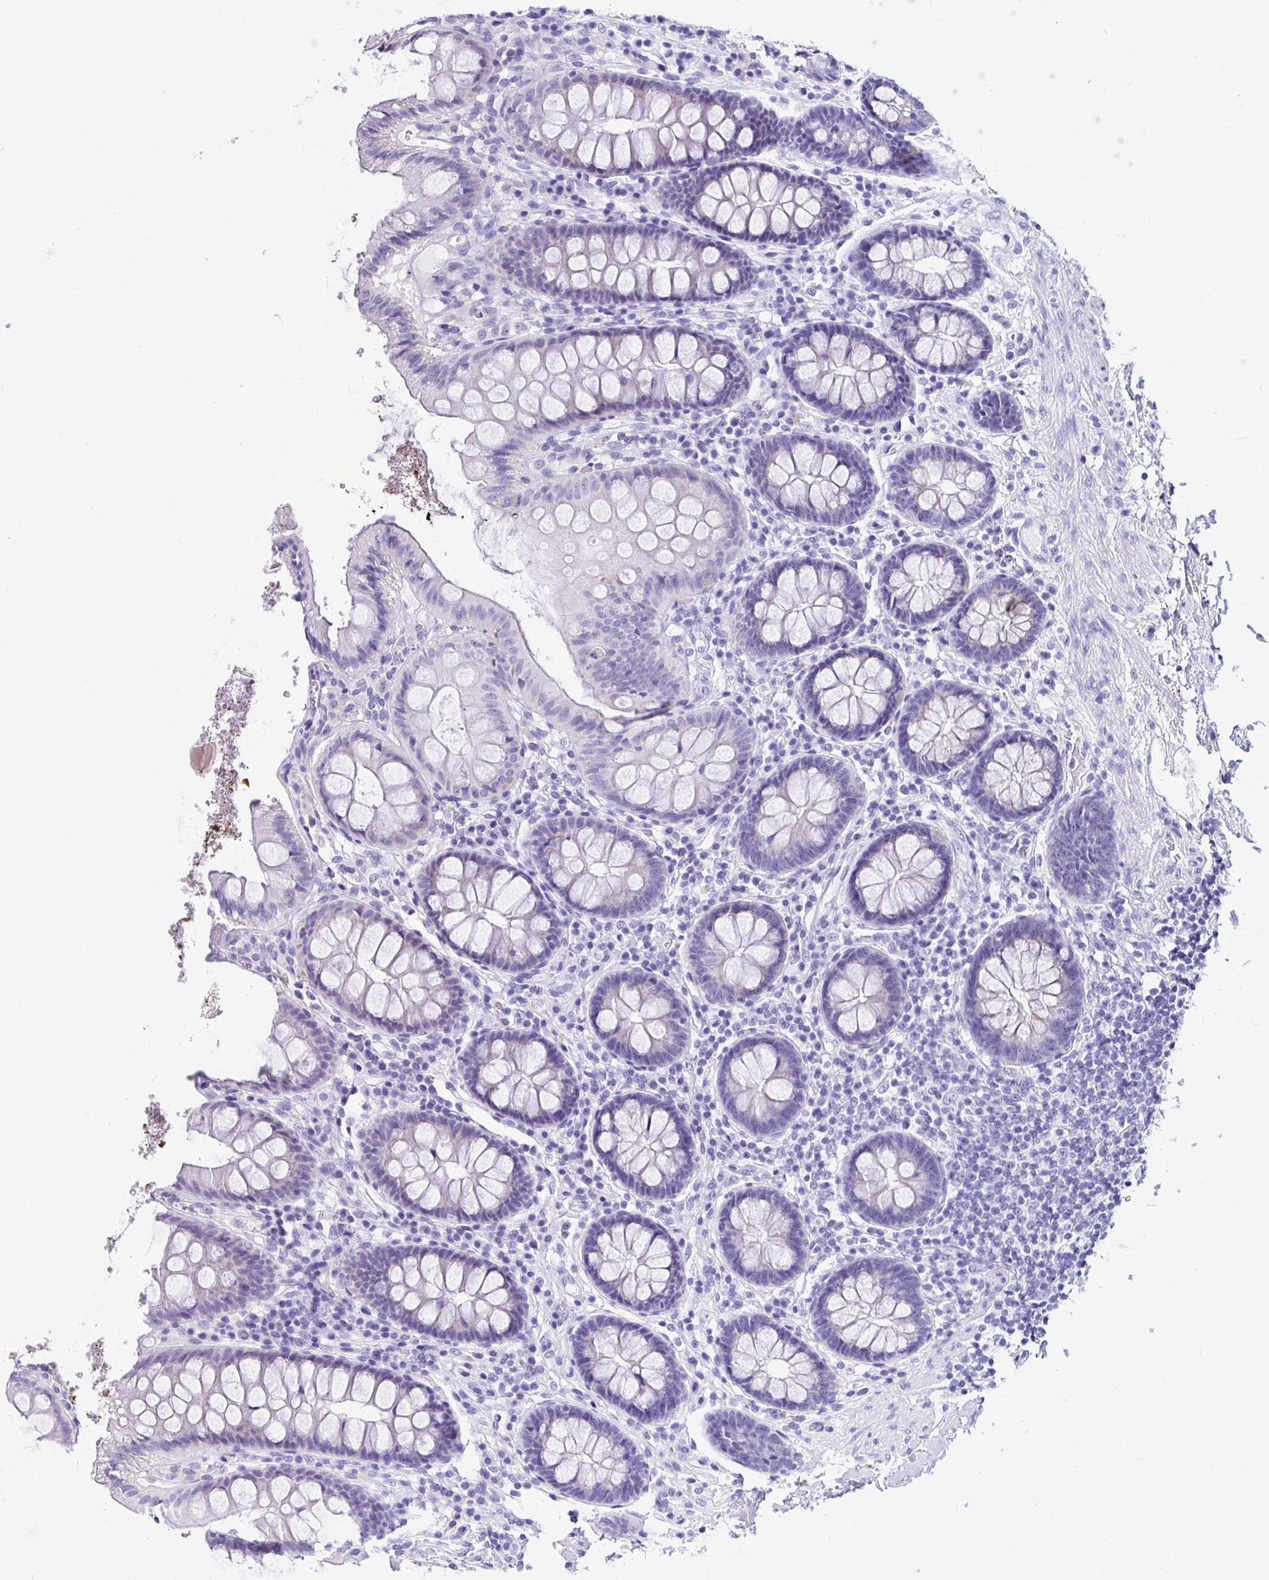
{"staining": {"intensity": "negative", "quantity": "none", "location": "none"}, "tissue": "colon", "cell_type": "Endothelial cells", "image_type": "normal", "snomed": [{"axis": "morphology", "description": "Normal tissue, NOS"}, {"axis": "topography", "description": "Colon"}], "caption": "Protein analysis of benign colon shows no significant positivity in endothelial cells.", "gene": "PRAMEF18", "patient": {"sex": "male", "age": 84}}